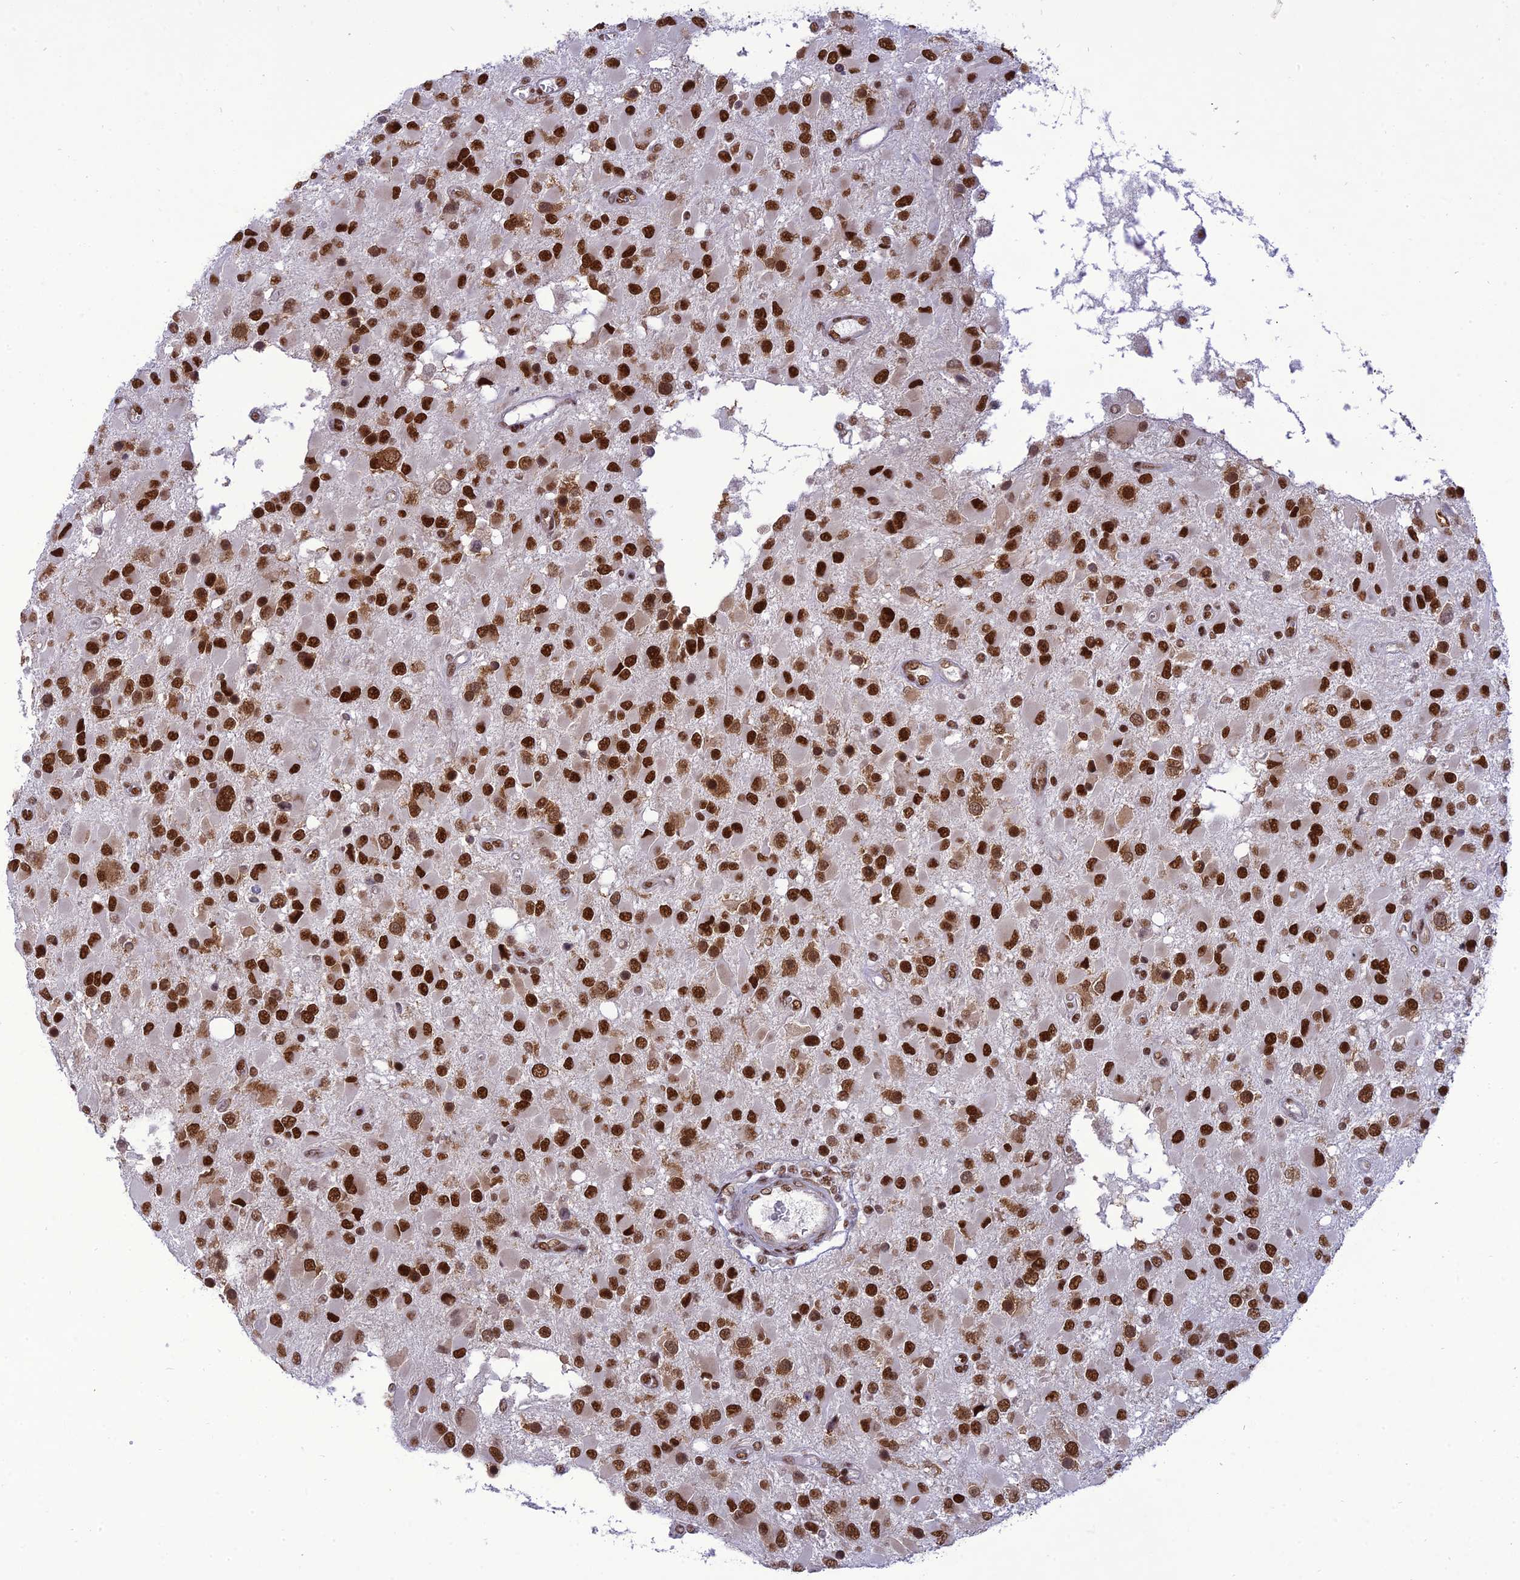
{"staining": {"intensity": "strong", "quantity": ">75%", "location": "nuclear"}, "tissue": "glioma", "cell_type": "Tumor cells", "image_type": "cancer", "snomed": [{"axis": "morphology", "description": "Glioma, malignant, High grade"}, {"axis": "topography", "description": "Brain"}], "caption": "Protein positivity by immunohistochemistry displays strong nuclear expression in about >75% of tumor cells in glioma.", "gene": "DDX1", "patient": {"sex": "male", "age": 53}}